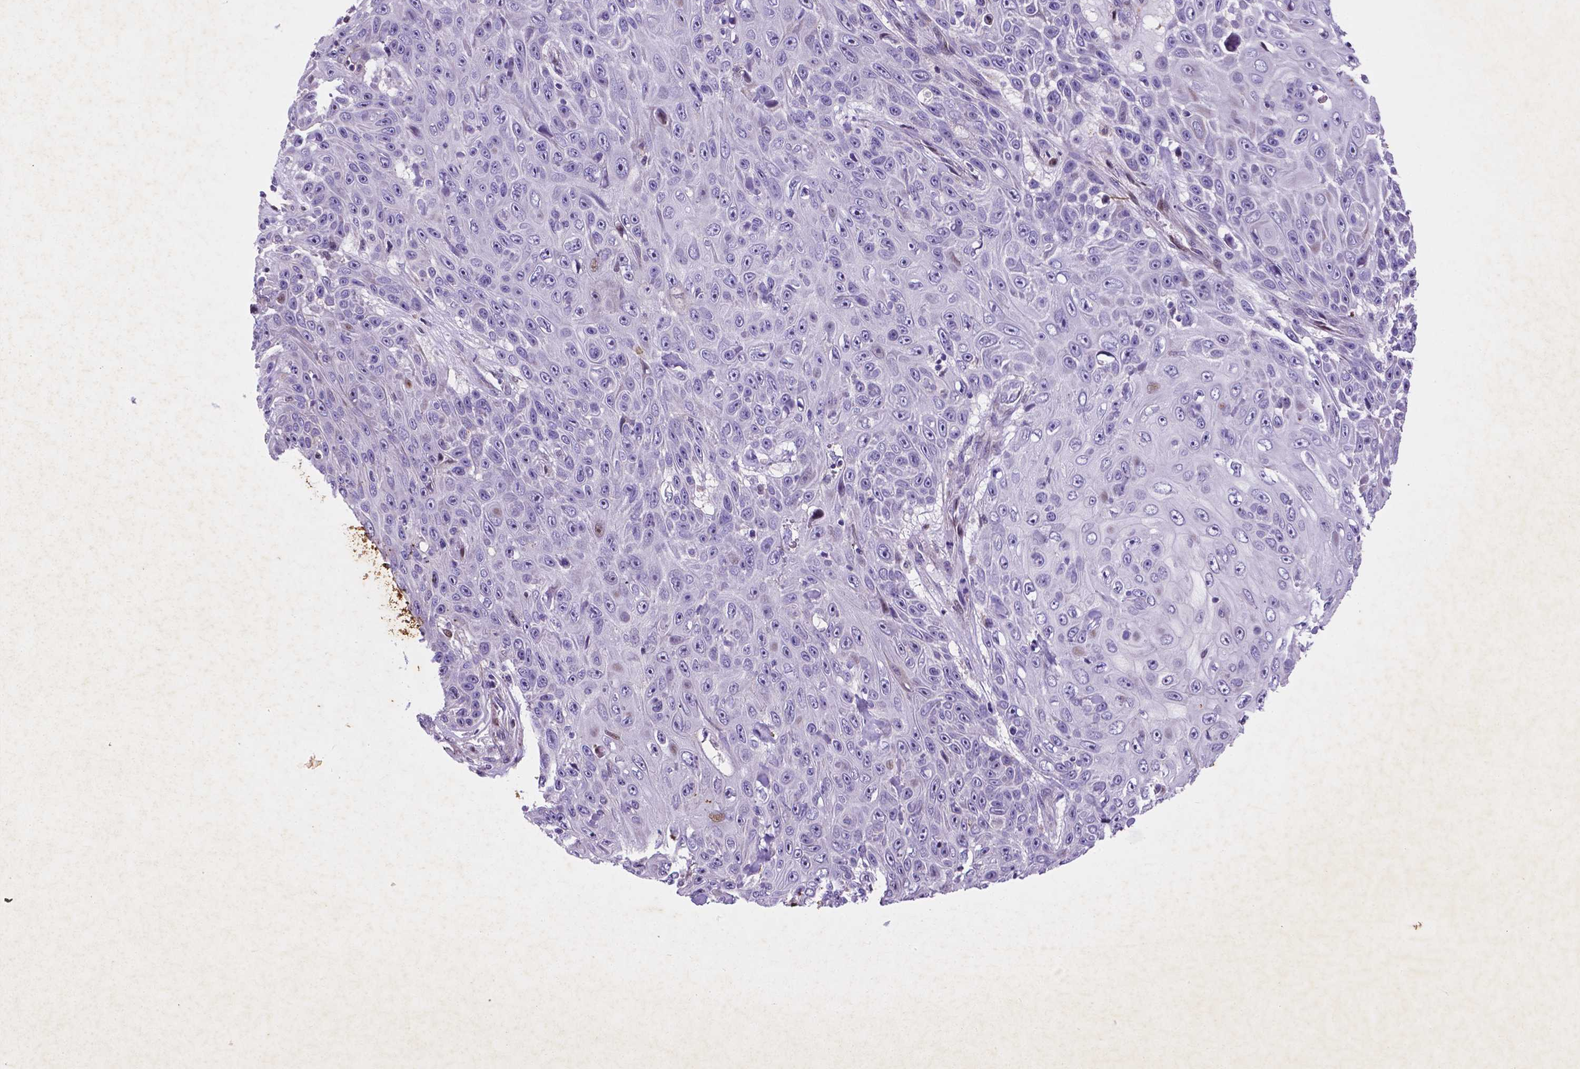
{"staining": {"intensity": "weak", "quantity": "<25%", "location": "nuclear"}, "tissue": "skin cancer", "cell_type": "Tumor cells", "image_type": "cancer", "snomed": [{"axis": "morphology", "description": "Squamous cell carcinoma, NOS"}, {"axis": "topography", "description": "Skin"}], "caption": "Tumor cells show no significant protein staining in skin cancer.", "gene": "TM4SF20", "patient": {"sex": "male", "age": 82}}